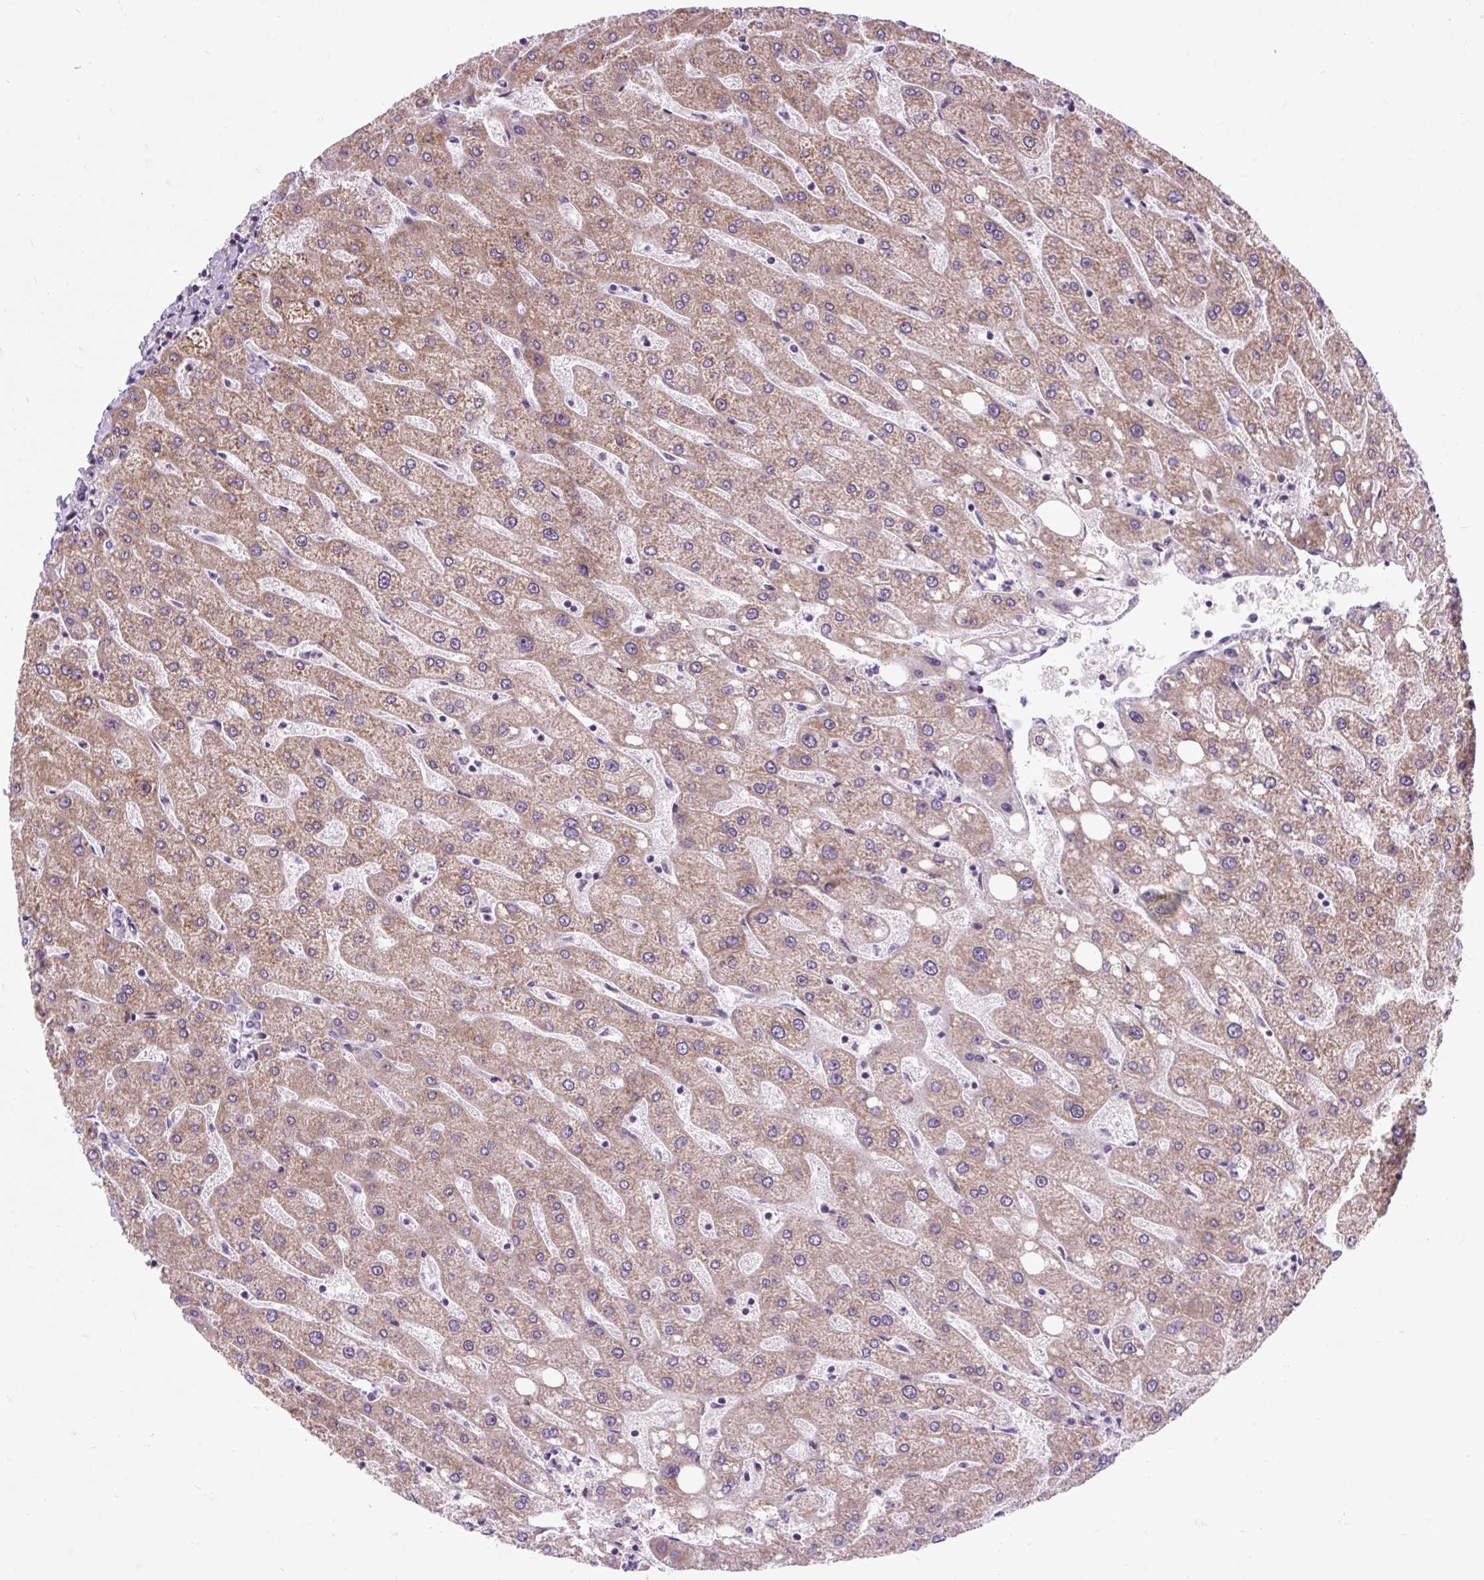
{"staining": {"intensity": "negative", "quantity": "none", "location": "none"}, "tissue": "liver", "cell_type": "Cholangiocytes", "image_type": "normal", "snomed": [{"axis": "morphology", "description": "Normal tissue, NOS"}, {"axis": "topography", "description": "Liver"}], "caption": "Immunohistochemistry micrograph of benign liver: liver stained with DAB (3,3'-diaminobenzidine) reveals no significant protein staining in cholangiocytes. (Immunohistochemistry (ihc), brightfield microscopy, high magnification).", "gene": "CISD3", "patient": {"sex": "male", "age": 67}}